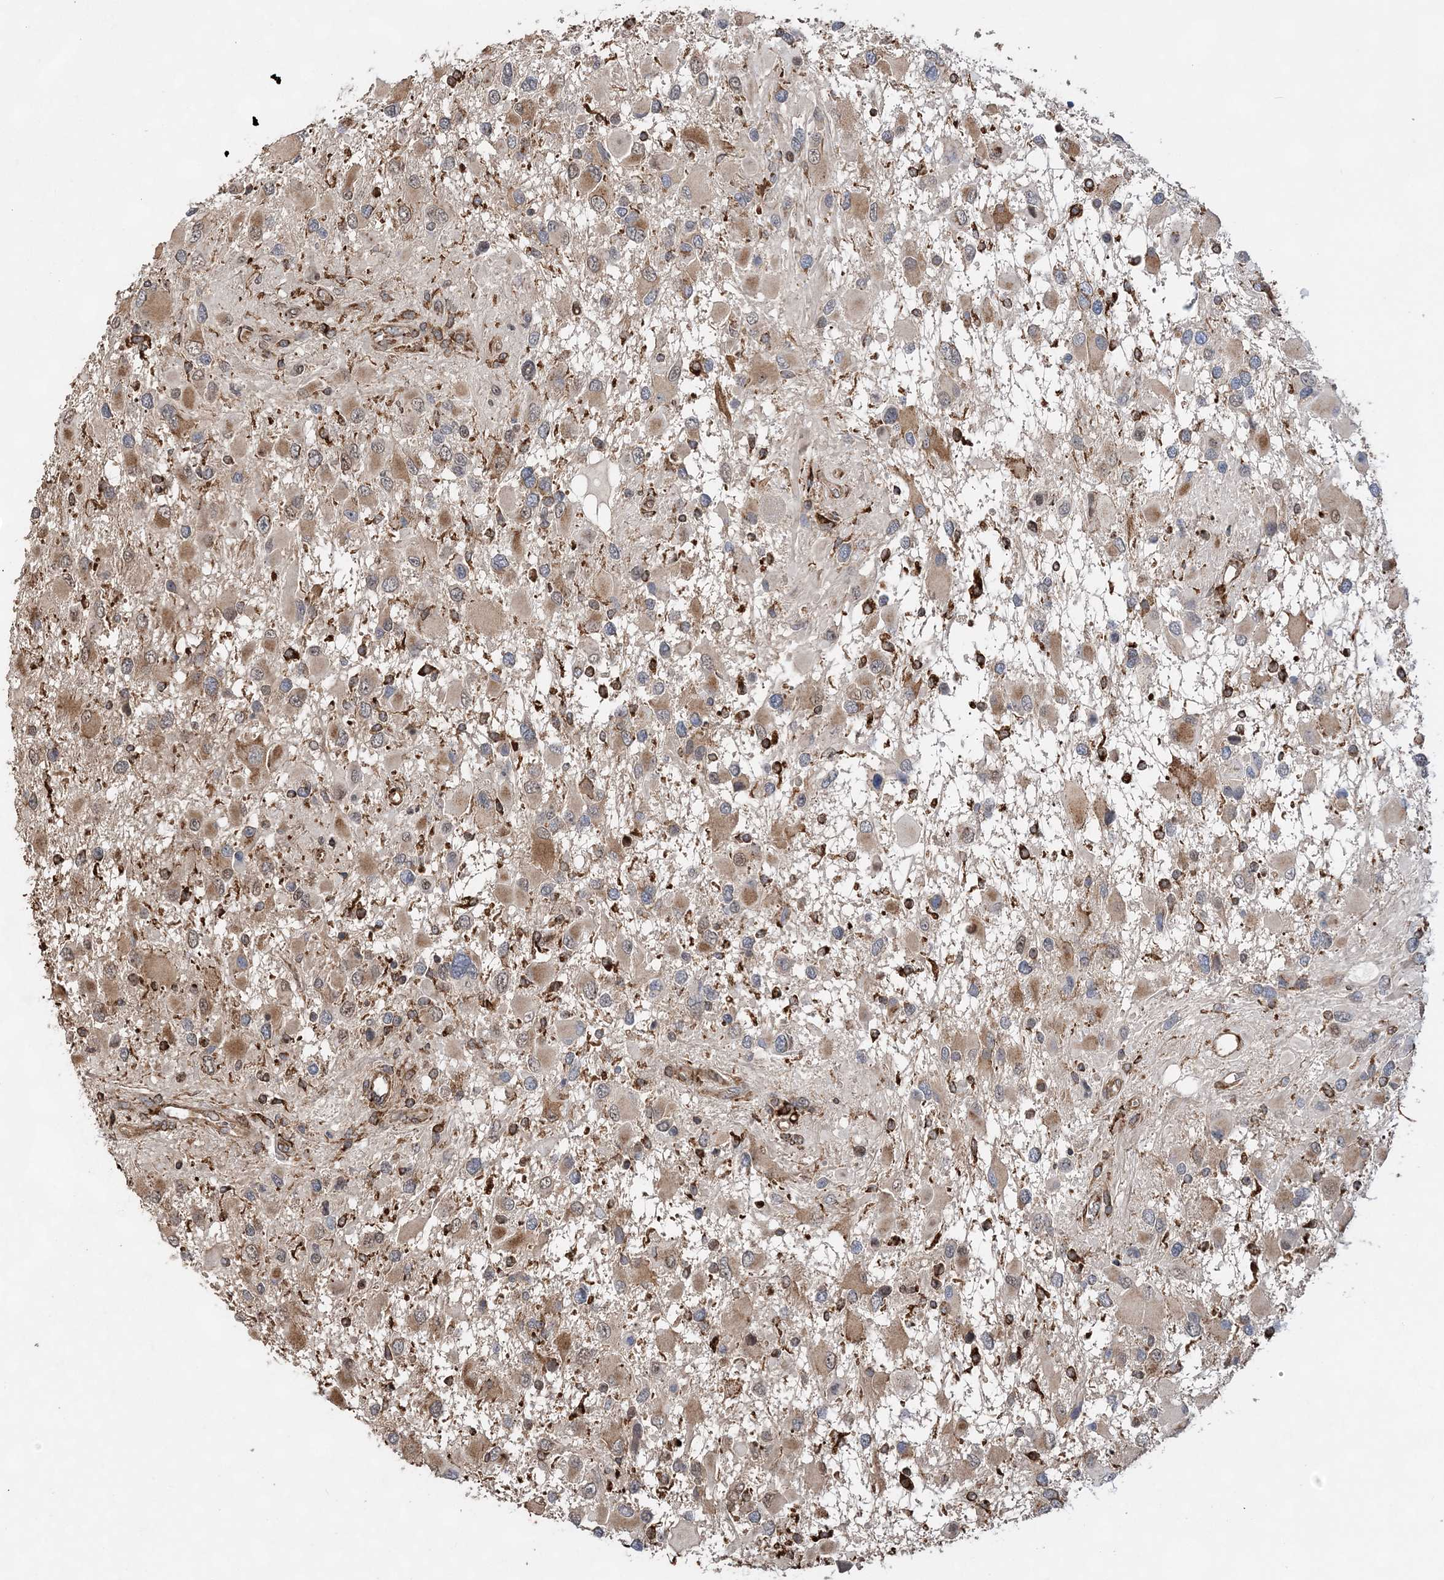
{"staining": {"intensity": "weak", "quantity": "25%-75%", "location": "cytoplasmic/membranous"}, "tissue": "glioma", "cell_type": "Tumor cells", "image_type": "cancer", "snomed": [{"axis": "morphology", "description": "Glioma, malignant, High grade"}, {"axis": "topography", "description": "Brain"}], "caption": "Human glioma stained for a protein (brown) exhibits weak cytoplasmic/membranous positive positivity in about 25%-75% of tumor cells.", "gene": "WDR12", "patient": {"sex": "male", "age": 53}}